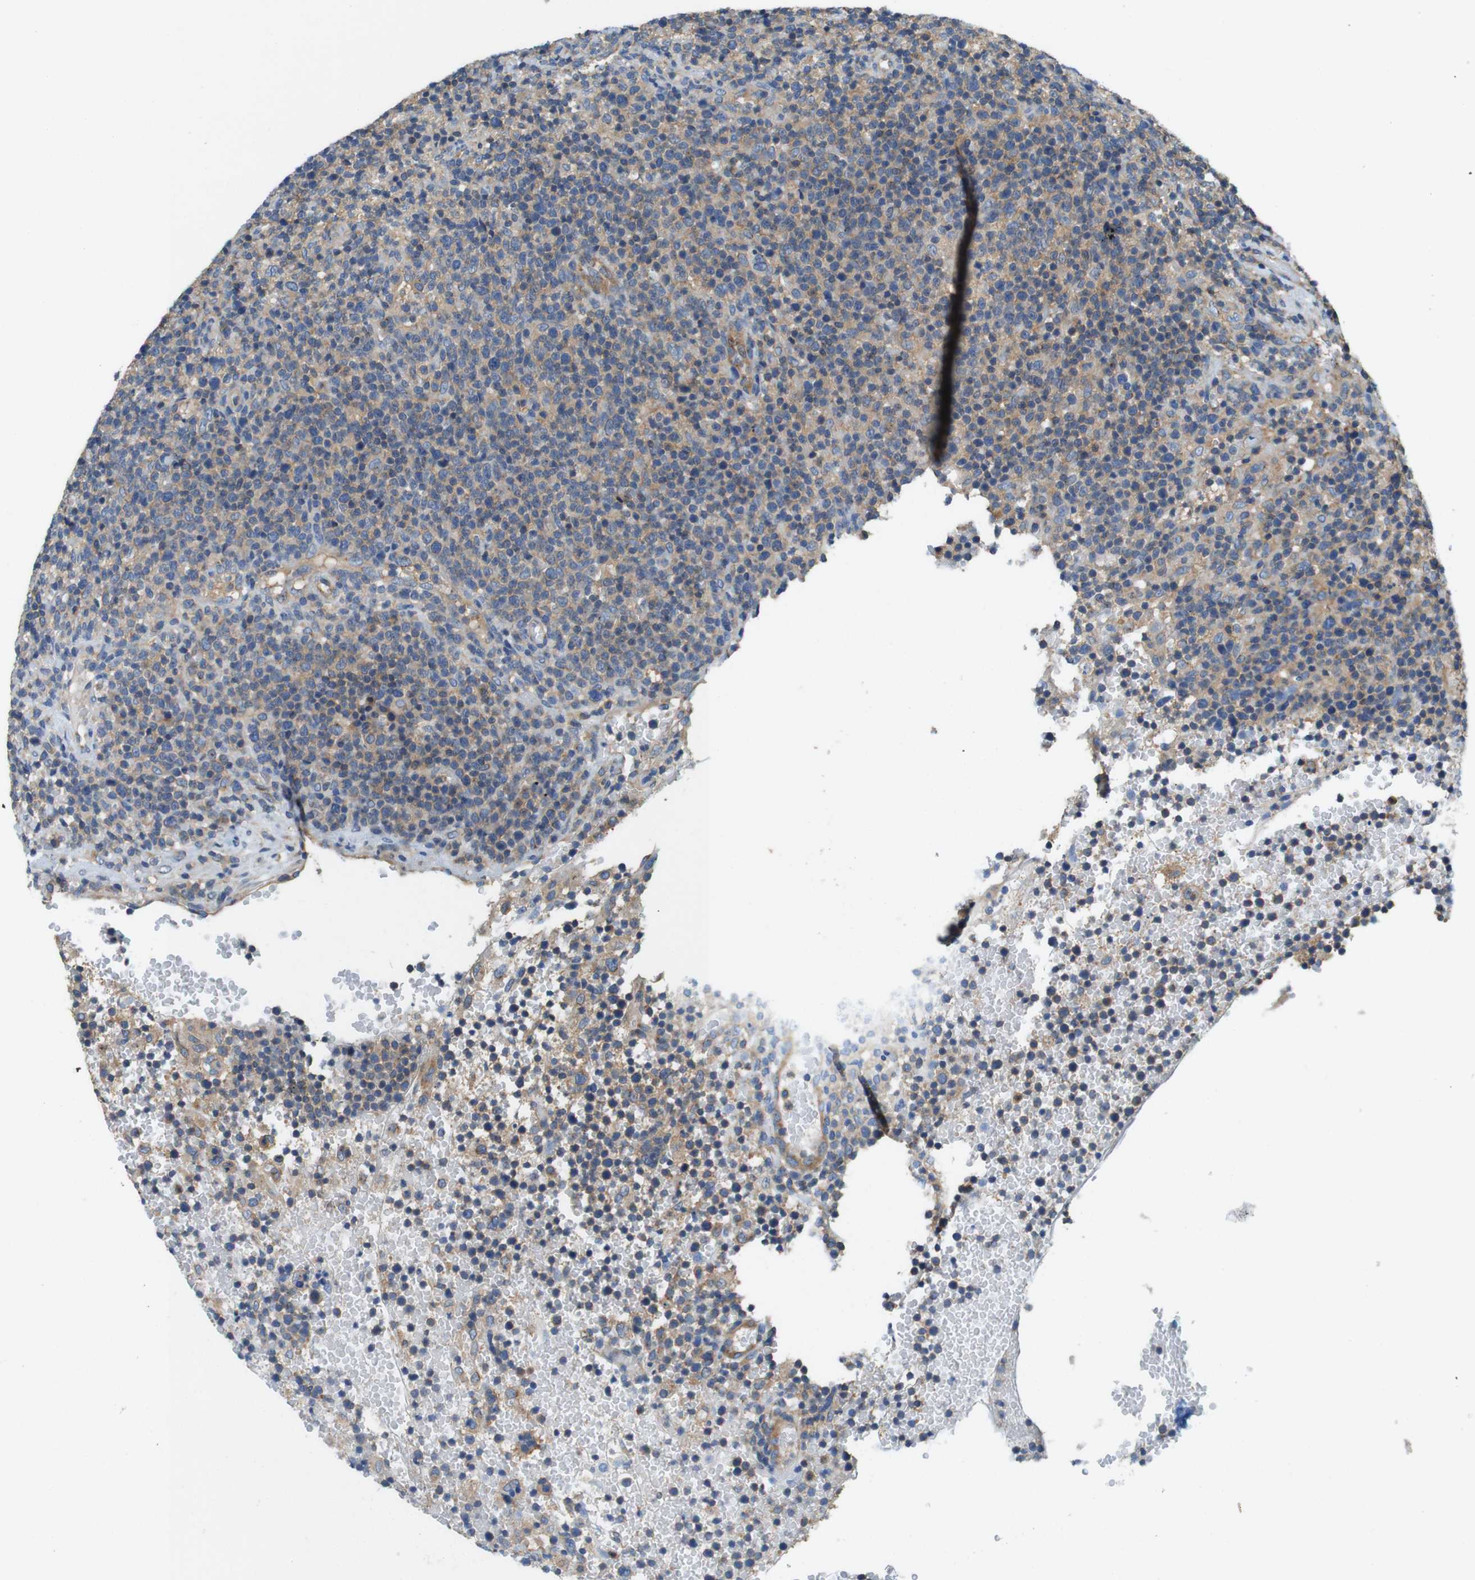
{"staining": {"intensity": "weak", "quantity": "25%-75%", "location": "cytoplasmic/membranous"}, "tissue": "lymphoma", "cell_type": "Tumor cells", "image_type": "cancer", "snomed": [{"axis": "morphology", "description": "Malignant lymphoma, non-Hodgkin's type, High grade"}, {"axis": "topography", "description": "Lymph node"}], "caption": "The photomicrograph shows immunohistochemical staining of high-grade malignant lymphoma, non-Hodgkin's type. There is weak cytoplasmic/membranous expression is seen in approximately 25%-75% of tumor cells. (Stains: DAB (3,3'-diaminobenzidine) in brown, nuclei in blue, Microscopy: brightfield microscopy at high magnification).", "gene": "DCTN1", "patient": {"sex": "male", "age": 61}}